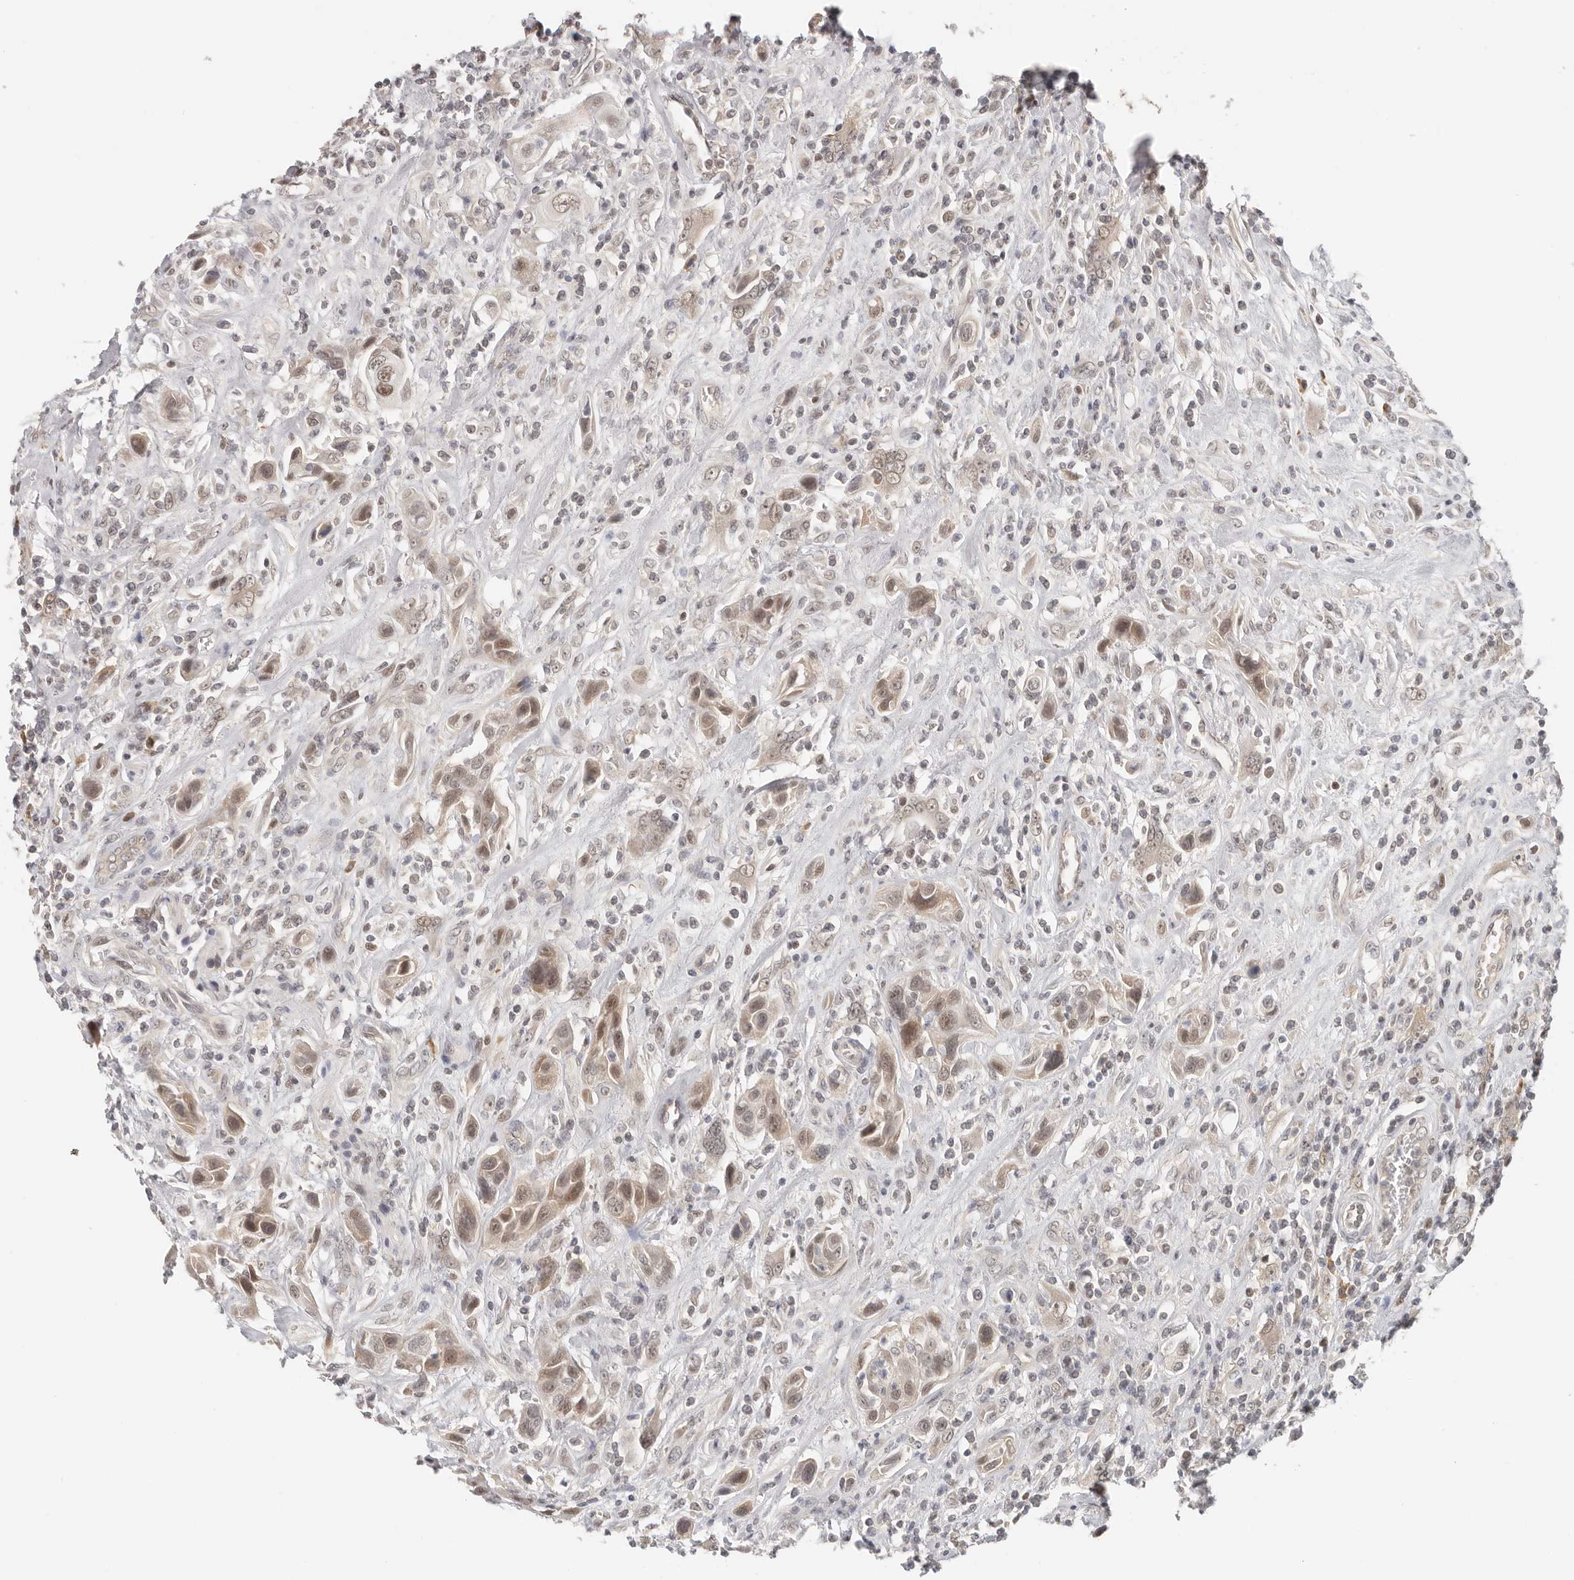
{"staining": {"intensity": "weak", "quantity": ">75%", "location": "cytoplasmic/membranous,nuclear"}, "tissue": "urothelial cancer", "cell_type": "Tumor cells", "image_type": "cancer", "snomed": [{"axis": "morphology", "description": "Urothelial carcinoma, High grade"}, {"axis": "topography", "description": "Urinary bladder"}], "caption": "A low amount of weak cytoplasmic/membranous and nuclear staining is seen in about >75% of tumor cells in urothelial cancer tissue.", "gene": "LARP7", "patient": {"sex": "male", "age": 50}}